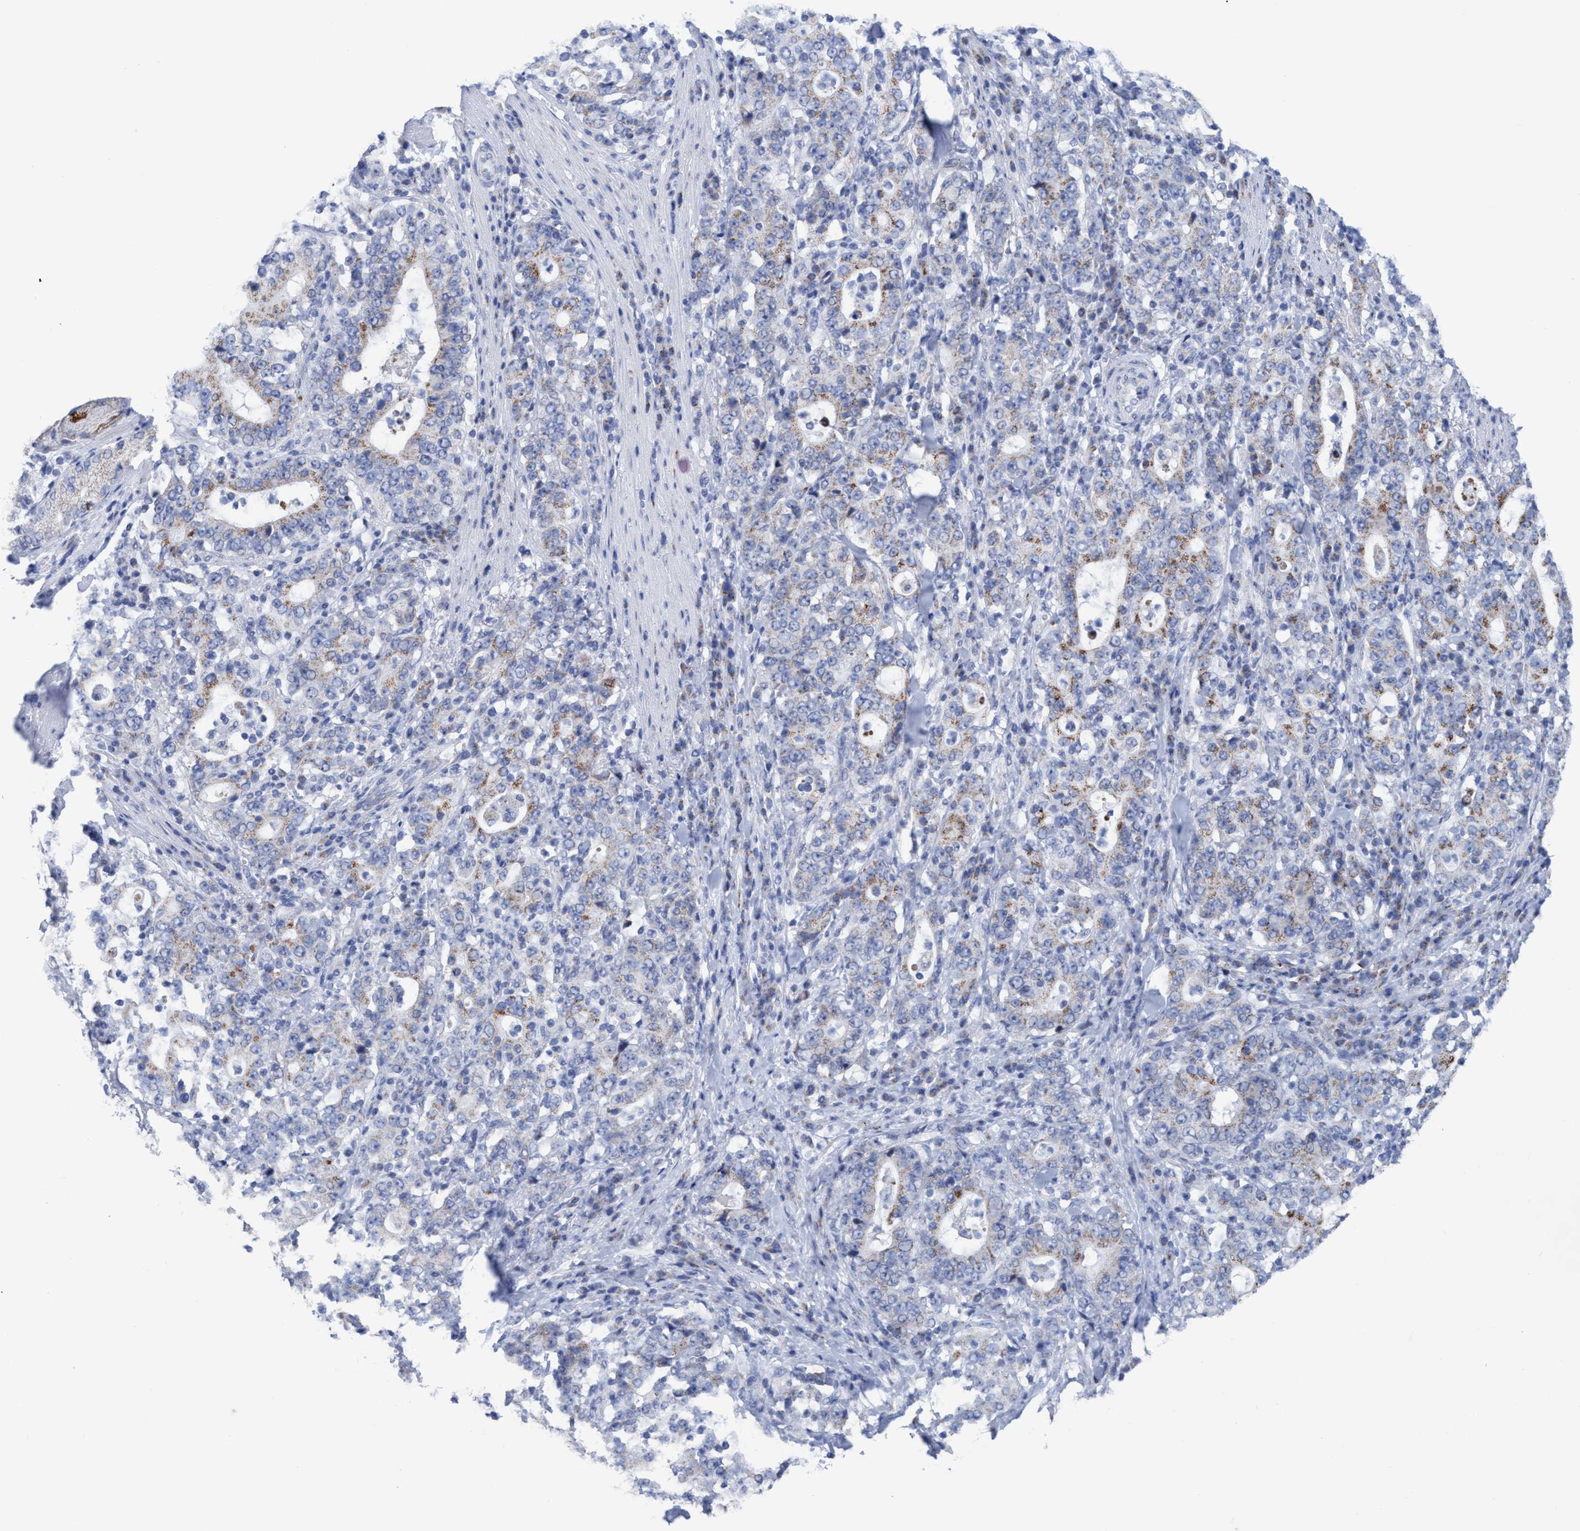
{"staining": {"intensity": "weak", "quantity": "25%-75%", "location": "cytoplasmic/membranous"}, "tissue": "stomach cancer", "cell_type": "Tumor cells", "image_type": "cancer", "snomed": [{"axis": "morphology", "description": "Normal tissue, NOS"}, {"axis": "morphology", "description": "Adenocarcinoma, NOS"}, {"axis": "topography", "description": "Stomach, upper"}, {"axis": "topography", "description": "Stomach"}], "caption": "Adenocarcinoma (stomach) stained for a protein (brown) displays weak cytoplasmic/membranous positive positivity in about 25%-75% of tumor cells.", "gene": "RSAD1", "patient": {"sex": "male", "age": 59}}